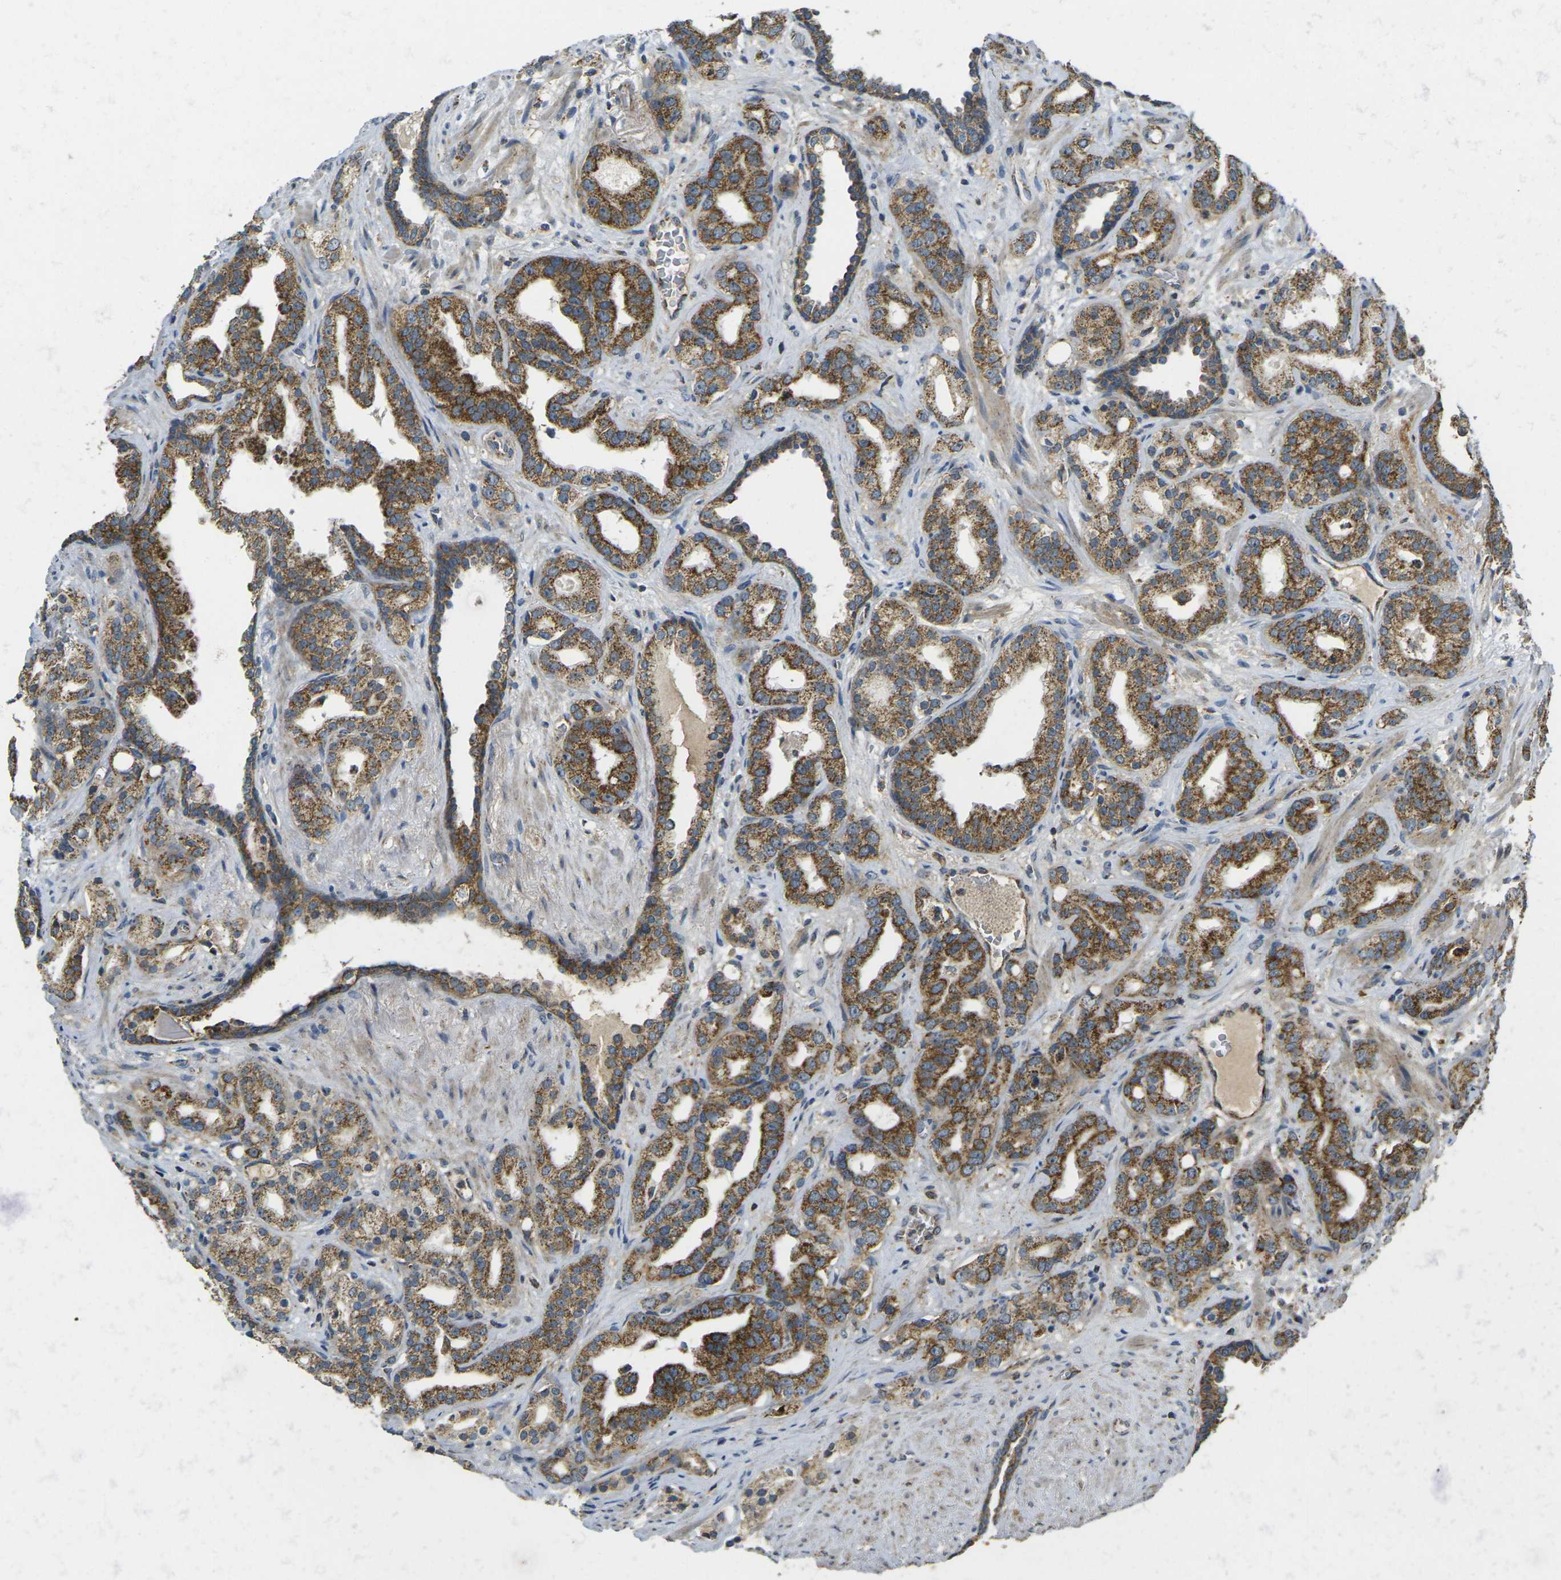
{"staining": {"intensity": "moderate", "quantity": ">75%", "location": "cytoplasmic/membranous"}, "tissue": "prostate cancer", "cell_type": "Tumor cells", "image_type": "cancer", "snomed": [{"axis": "morphology", "description": "Adenocarcinoma, Low grade"}, {"axis": "topography", "description": "Prostate"}], "caption": "Immunohistochemistry (IHC) micrograph of human prostate cancer stained for a protein (brown), which shows medium levels of moderate cytoplasmic/membranous expression in about >75% of tumor cells.", "gene": "IGF1R", "patient": {"sex": "male", "age": 63}}